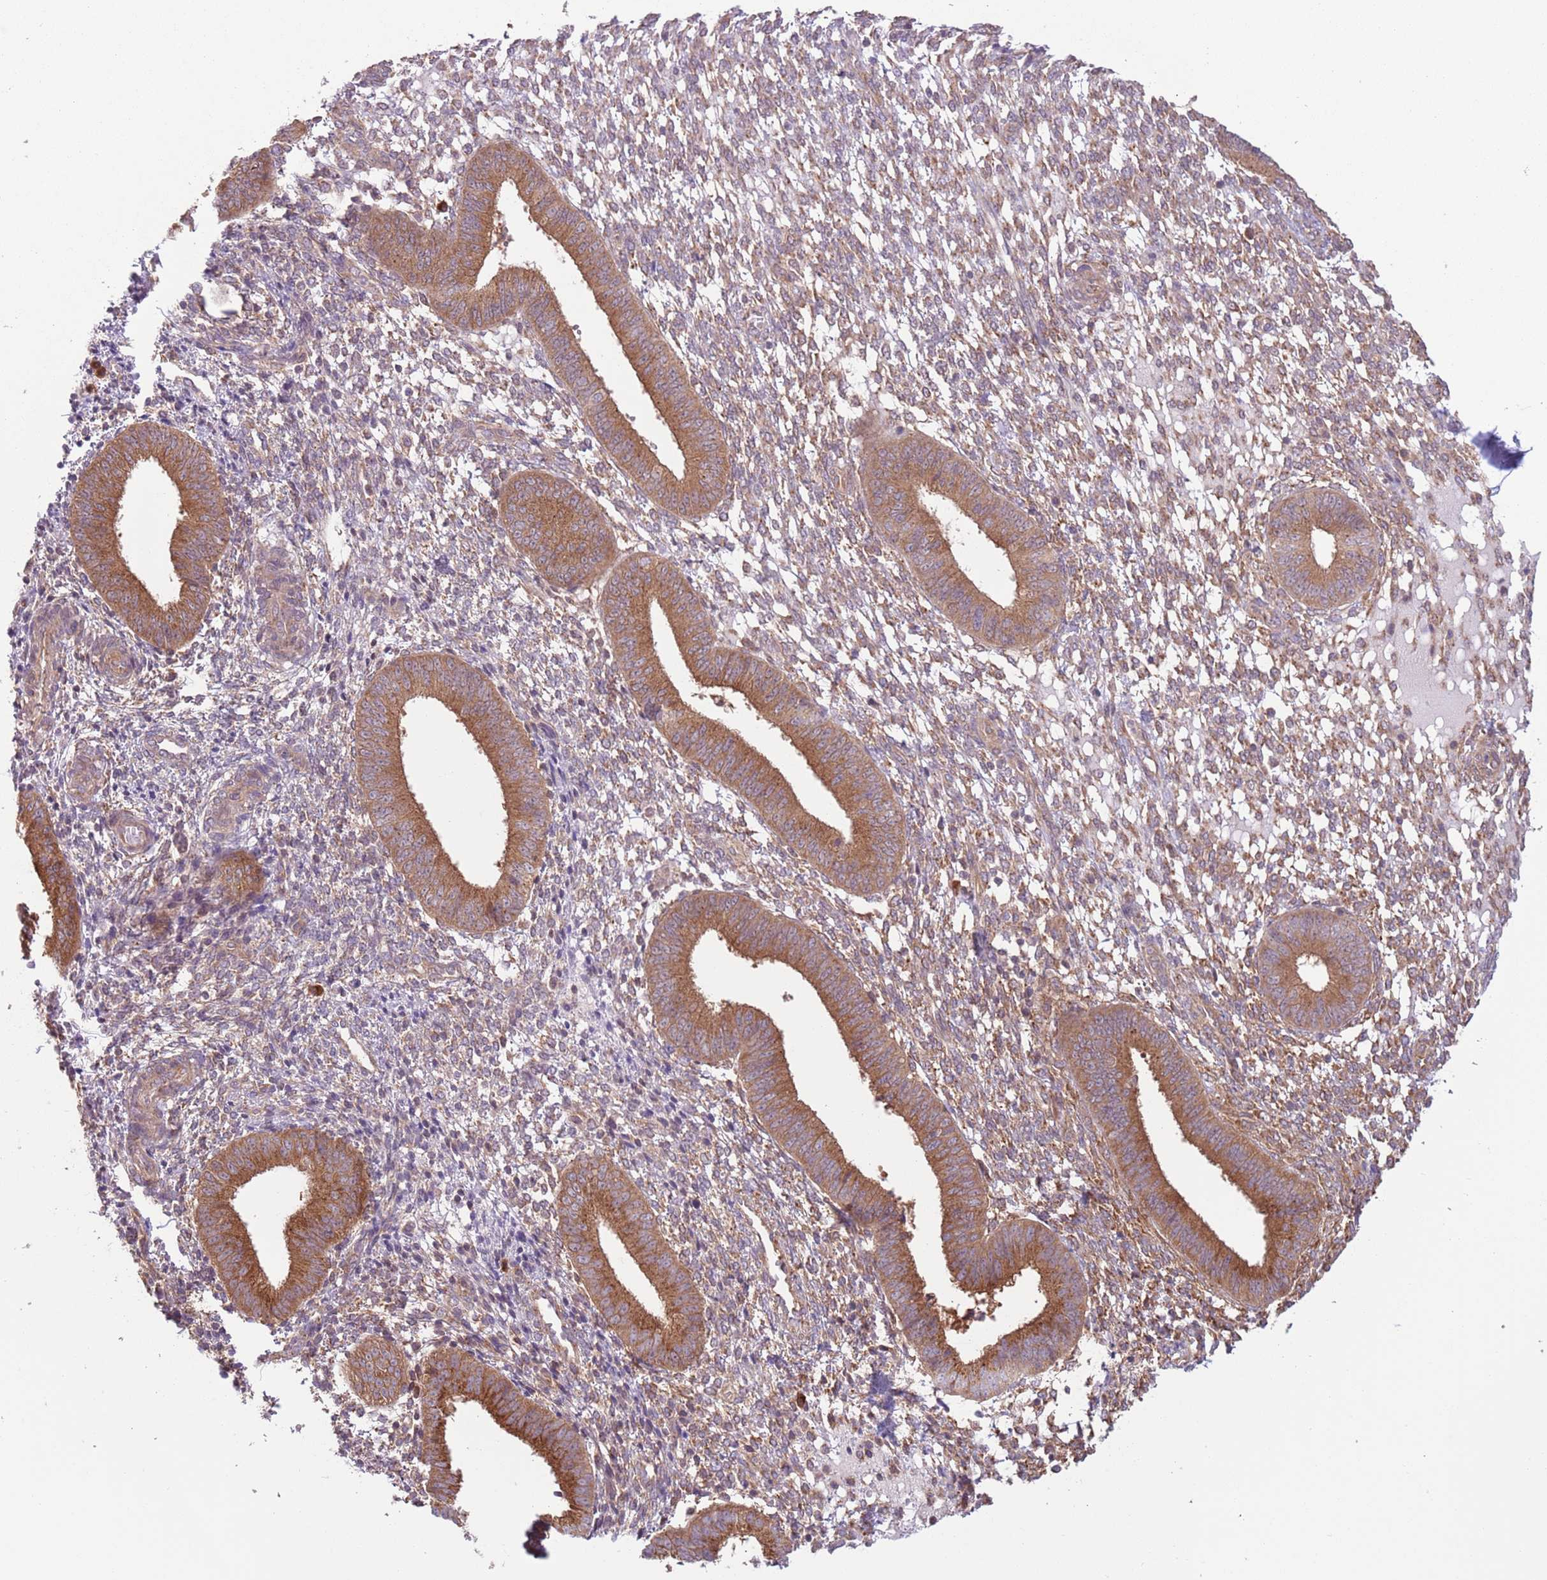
{"staining": {"intensity": "moderate", "quantity": "25%-75%", "location": "cytoplasmic/membranous"}, "tissue": "endometrium", "cell_type": "Cells in endometrial stroma", "image_type": "normal", "snomed": [{"axis": "morphology", "description": "Normal tissue, NOS"}, {"axis": "topography", "description": "Endometrium"}], "caption": "Immunohistochemical staining of unremarkable endometrium reveals moderate cytoplasmic/membranous protein expression in about 25%-75% of cells in endometrial stroma.", "gene": "COPE", "patient": {"sex": "female", "age": 49}}